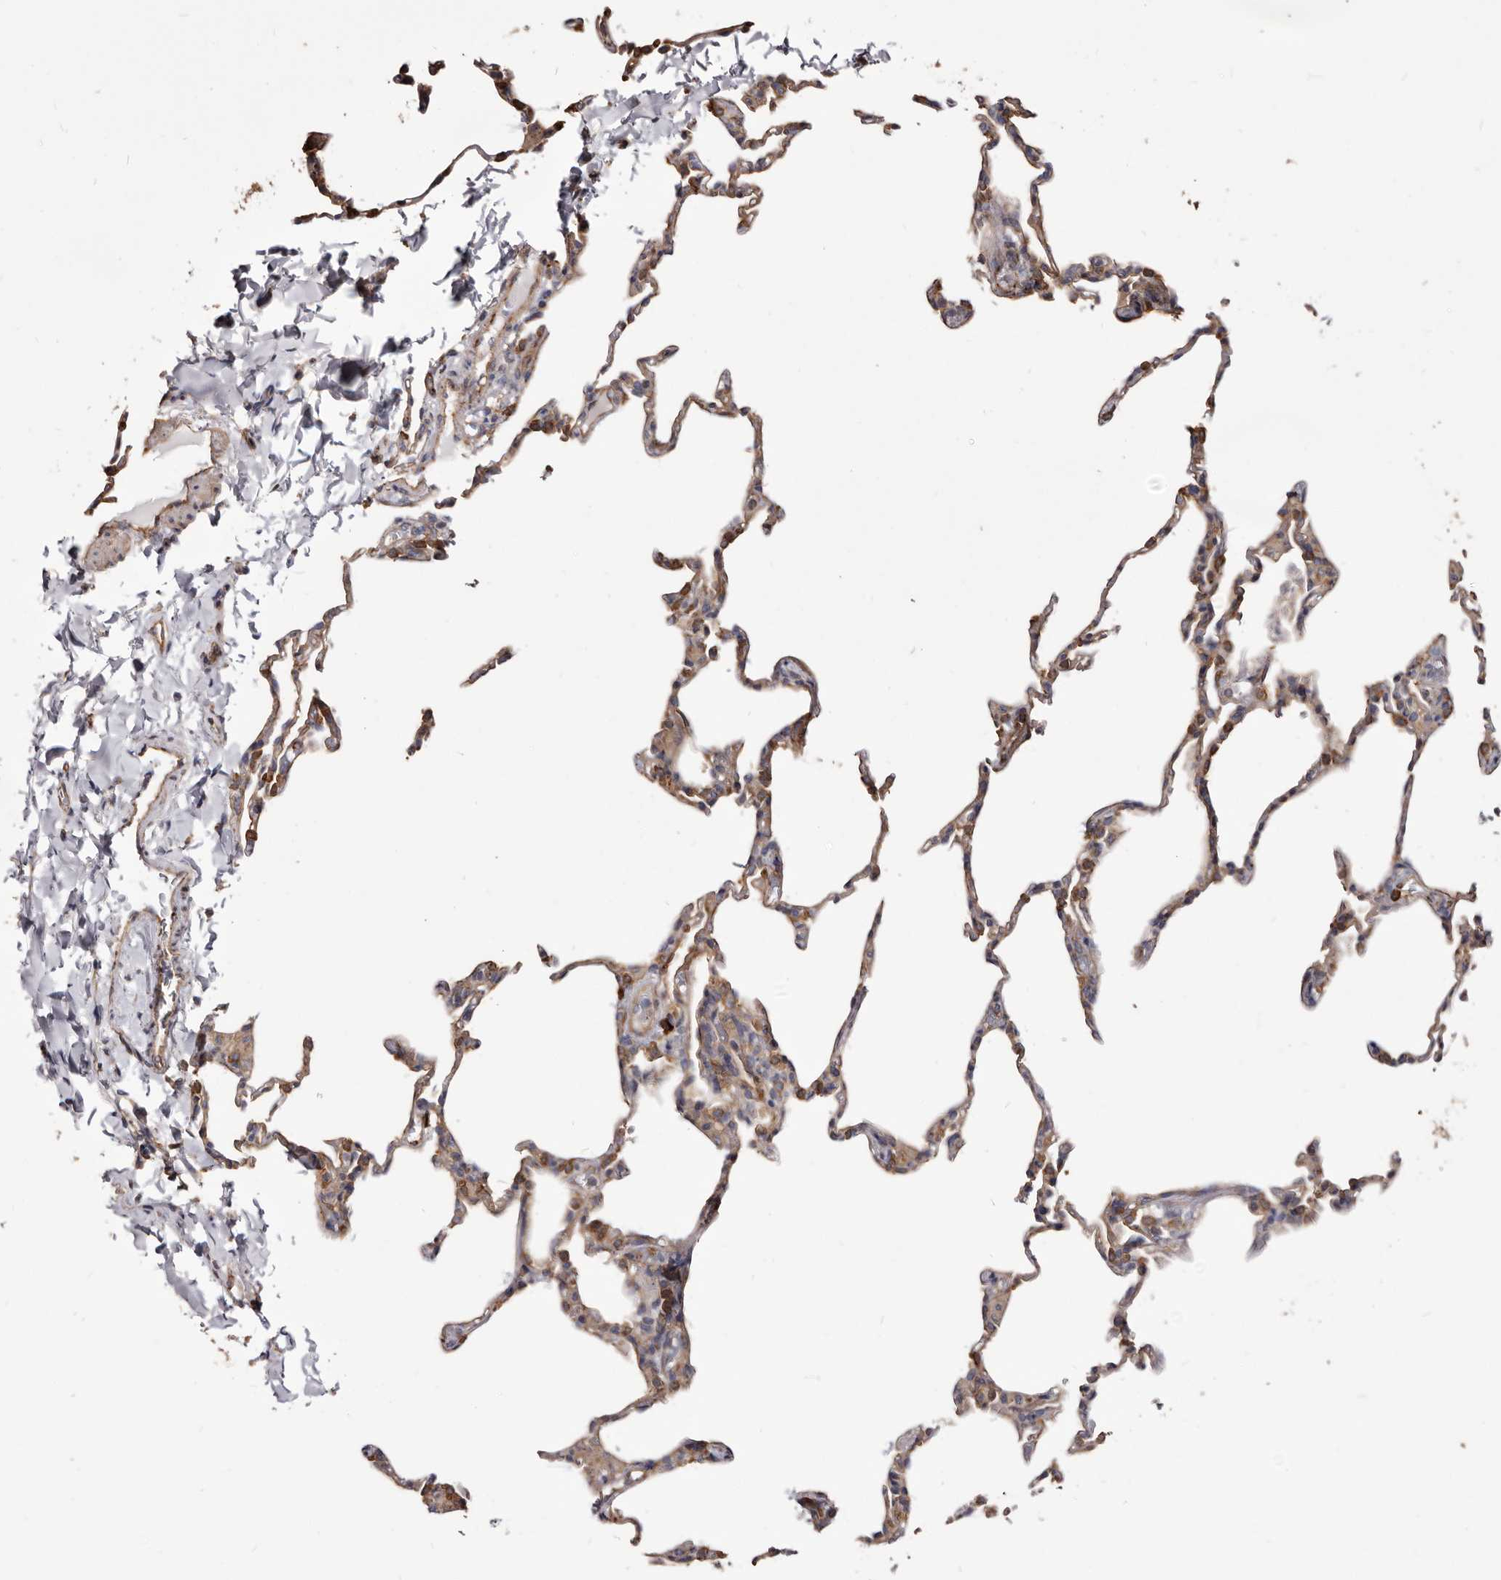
{"staining": {"intensity": "moderate", "quantity": "25%-75%", "location": "cytoplasmic/membranous"}, "tissue": "lung", "cell_type": "Alveolar cells", "image_type": "normal", "snomed": [{"axis": "morphology", "description": "Normal tissue, NOS"}, {"axis": "topography", "description": "Lung"}], "caption": "Immunohistochemistry (IHC) histopathology image of normal lung: lung stained using immunohistochemistry shows medium levels of moderate protein expression localized specifically in the cytoplasmic/membranous of alveolar cells, appearing as a cytoplasmic/membranous brown color.", "gene": "TPD52", "patient": {"sex": "male", "age": 20}}